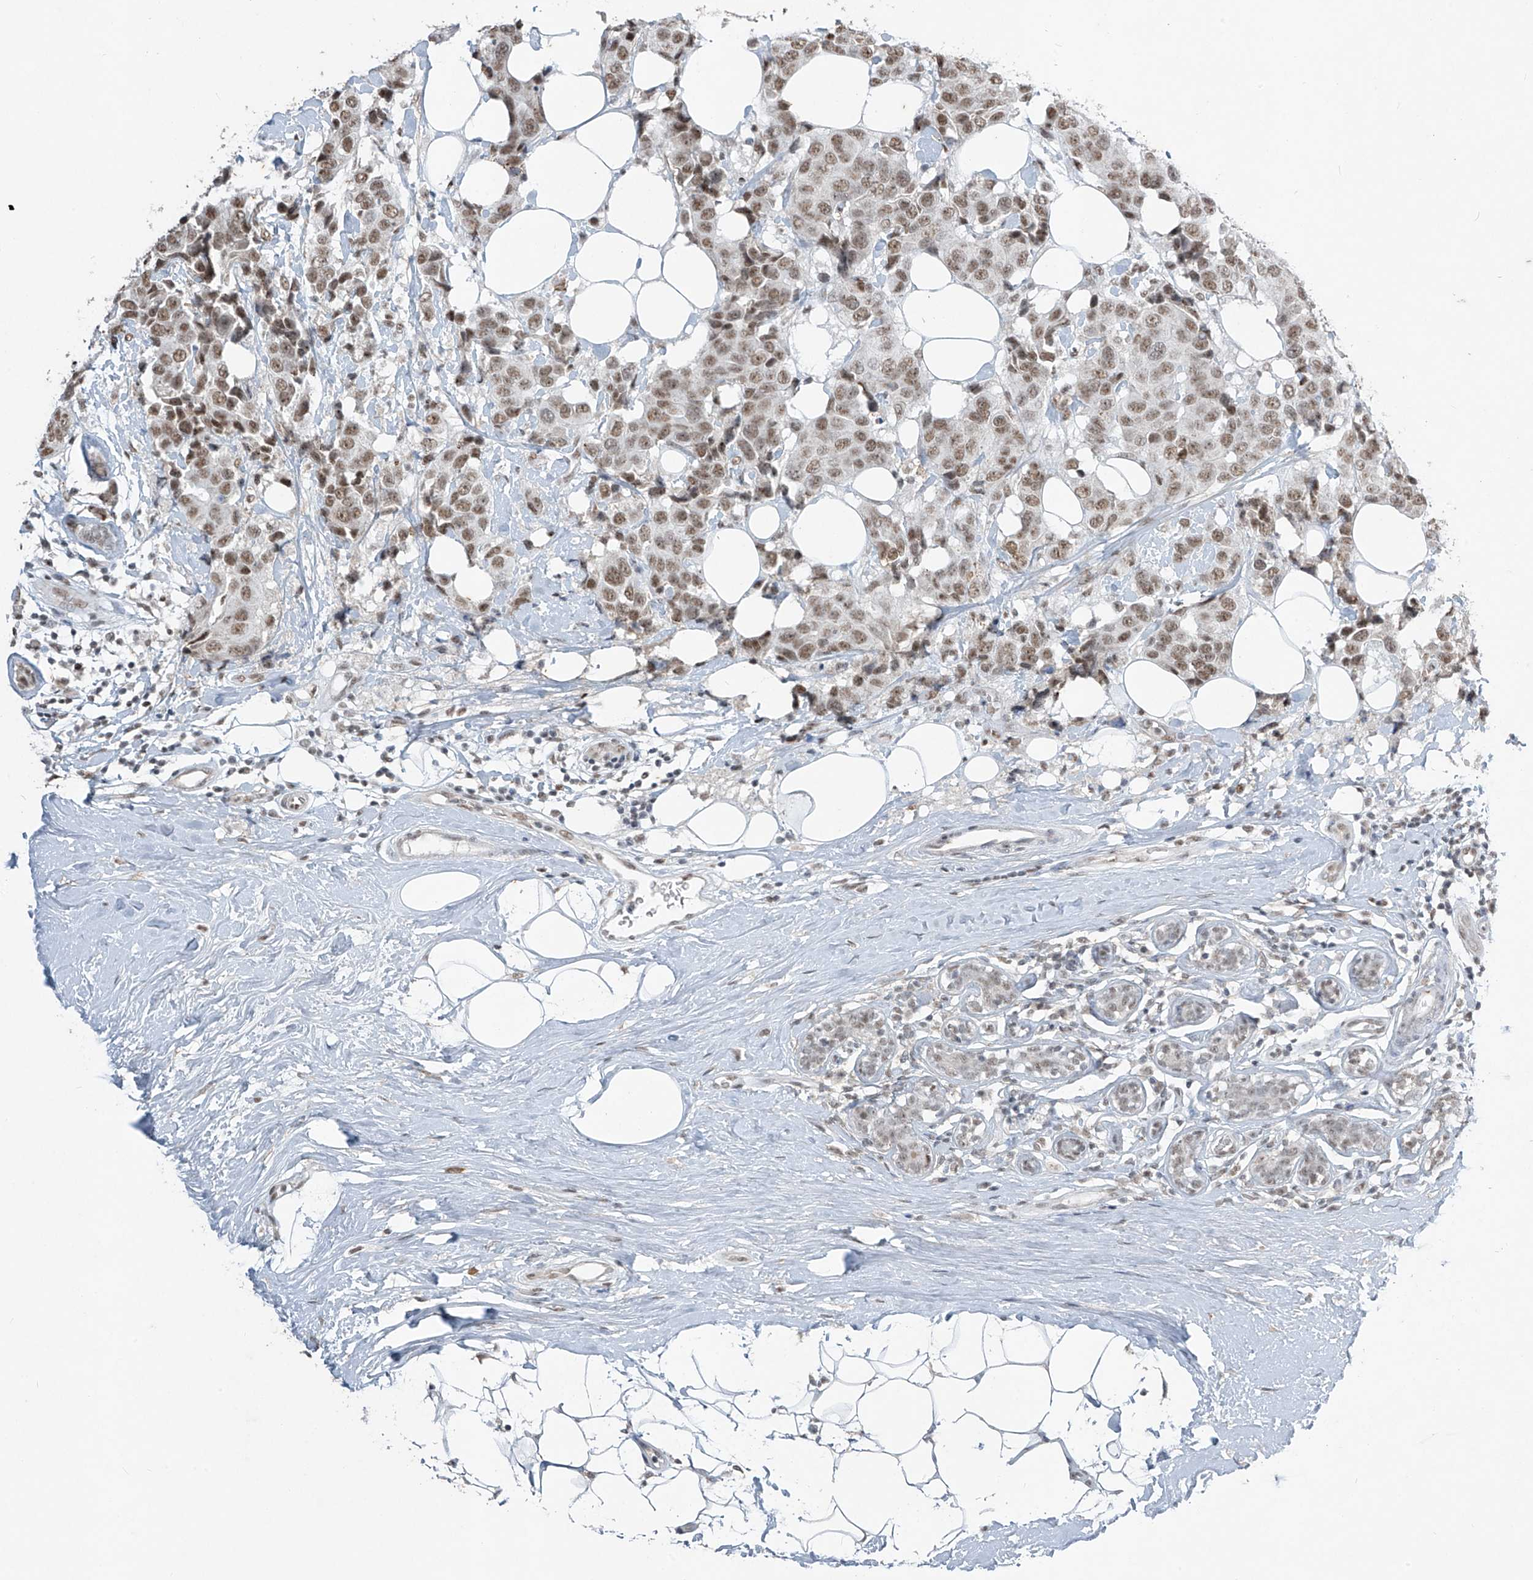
{"staining": {"intensity": "moderate", "quantity": ">75%", "location": "nuclear"}, "tissue": "breast cancer", "cell_type": "Tumor cells", "image_type": "cancer", "snomed": [{"axis": "morphology", "description": "Normal tissue, NOS"}, {"axis": "morphology", "description": "Duct carcinoma"}, {"axis": "topography", "description": "Breast"}], "caption": "DAB immunohistochemical staining of human breast infiltrating ductal carcinoma shows moderate nuclear protein positivity in approximately >75% of tumor cells. The staining is performed using DAB (3,3'-diaminobenzidine) brown chromogen to label protein expression. The nuclei are counter-stained blue using hematoxylin.", "gene": "TFEC", "patient": {"sex": "female", "age": 39}}